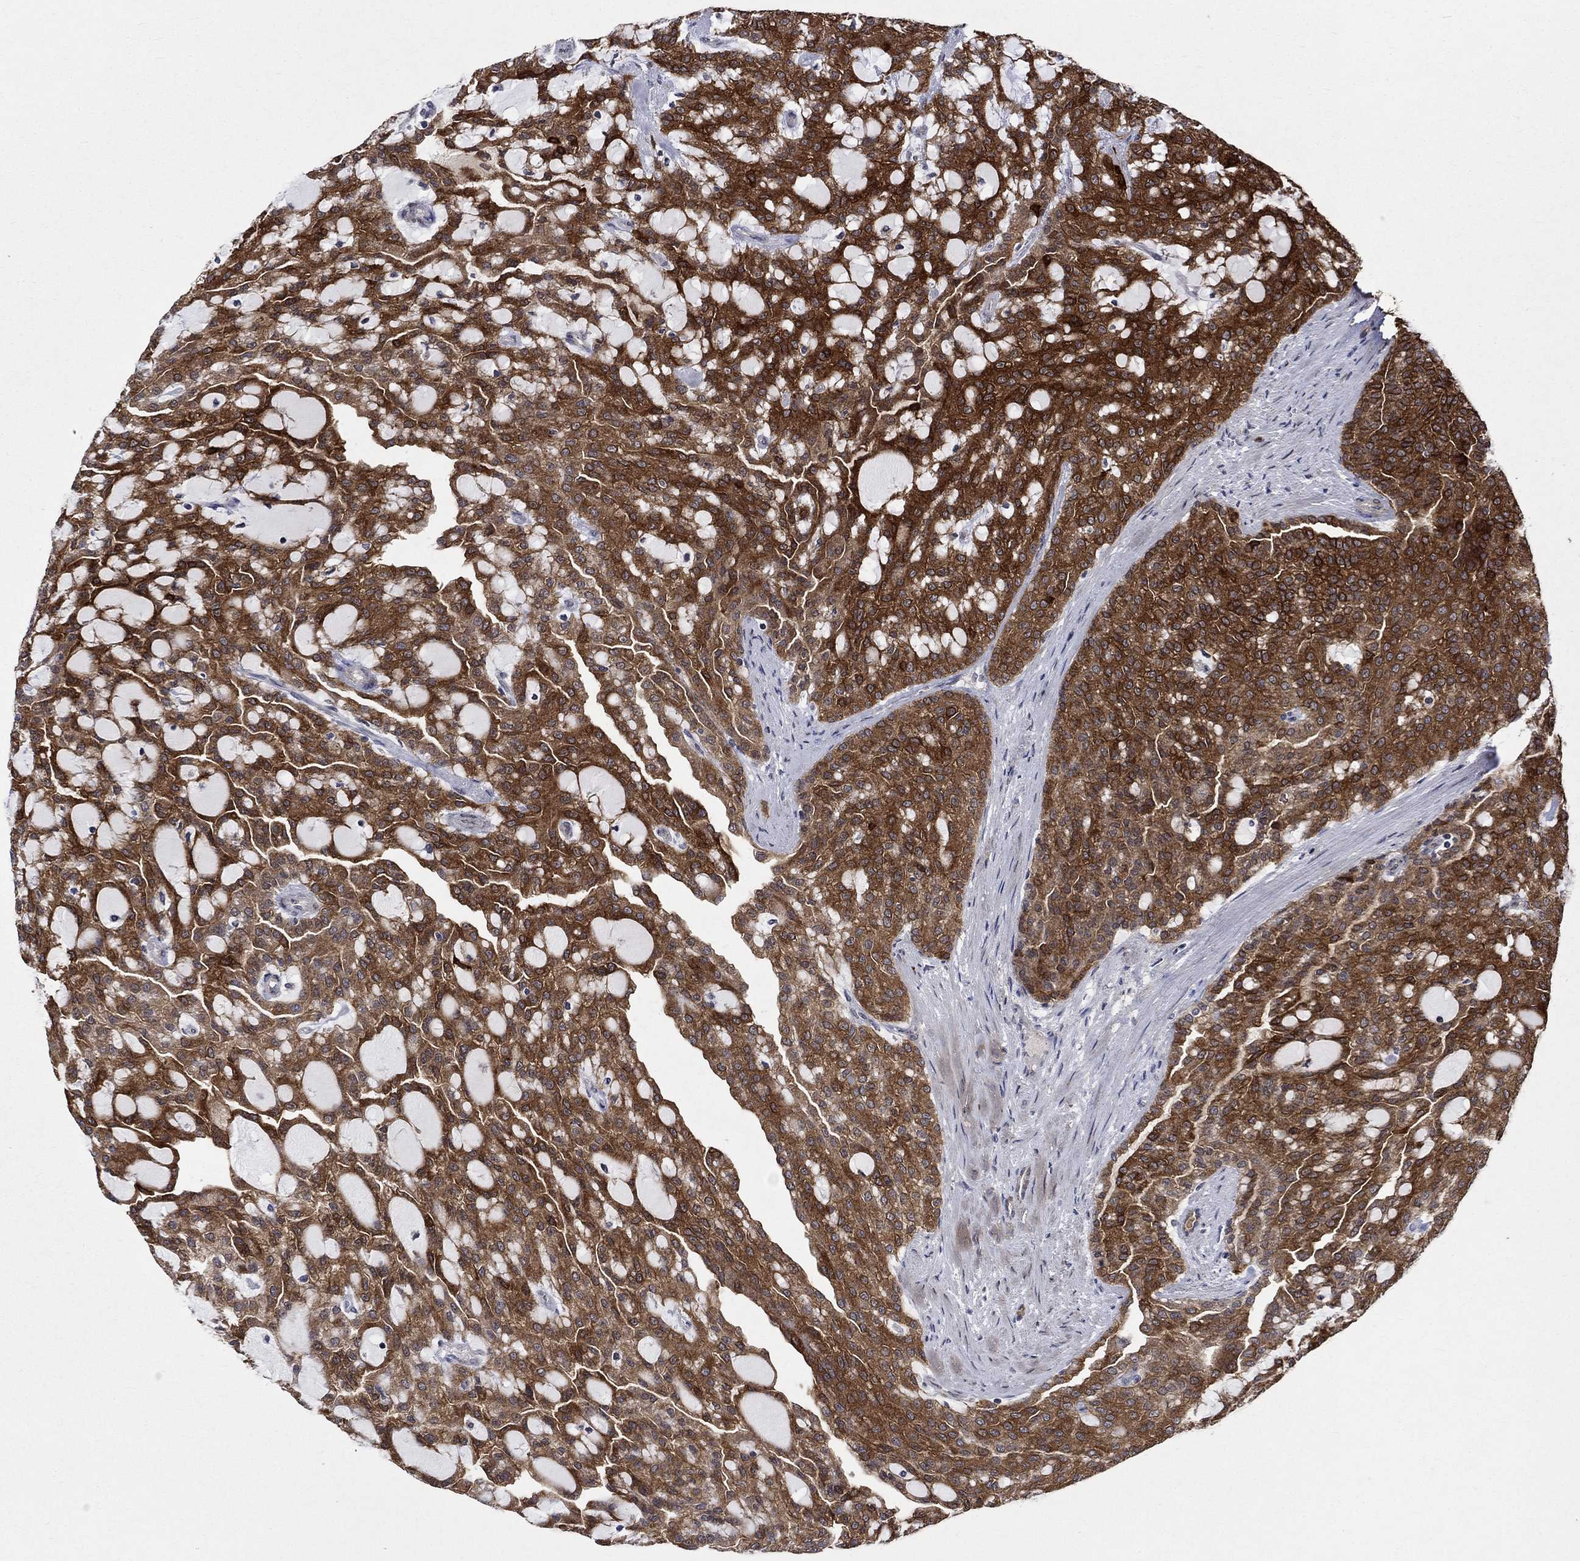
{"staining": {"intensity": "strong", "quantity": ">75%", "location": "cytoplasmic/membranous"}, "tissue": "renal cancer", "cell_type": "Tumor cells", "image_type": "cancer", "snomed": [{"axis": "morphology", "description": "Adenocarcinoma, NOS"}, {"axis": "topography", "description": "Kidney"}], "caption": "Renal adenocarcinoma tissue shows strong cytoplasmic/membranous staining in about >75% of tumor cells", "gene": "CRYAB", "patient": {"sex": "male", "age": 63}}